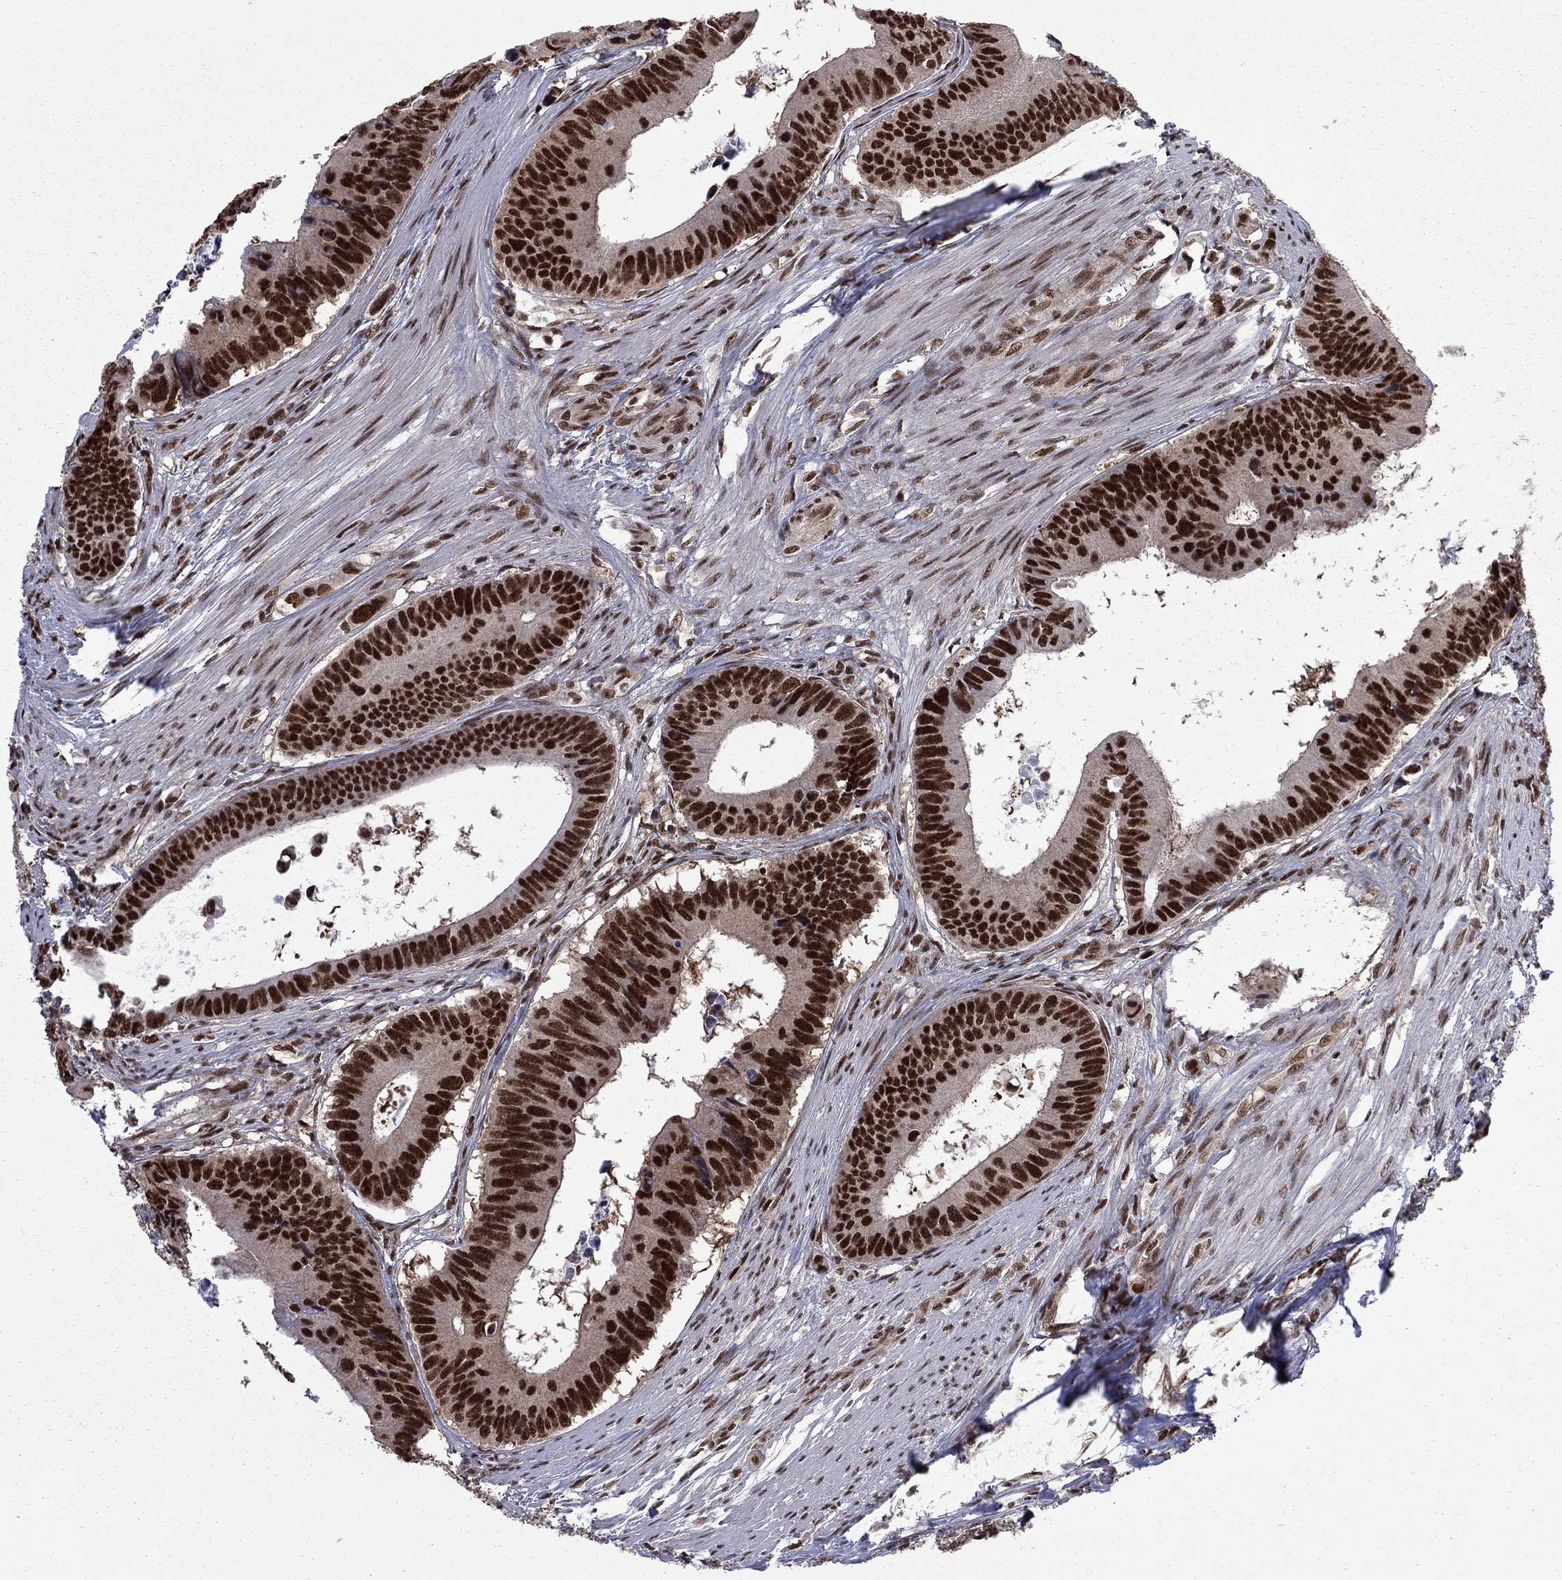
{"staining": {"intensity": "strong", "quantity": ">75%", "location": "nuclear"}, "tissue": "colorectal cancer", "cell_type": "Tumor cells", "image_type": "cancer", "snomed": [{"axis": "morphology", "description": "Adenocarcinoma, NOS"}, {"axis": "topography", "description": "Colon"}], "caption": "Human adenocarcinoma (colorectal) stained with a protein marker displays strong staining in tumor cells.", "gene": "MED25", "patient": {"sex": "female", "age": 87}}